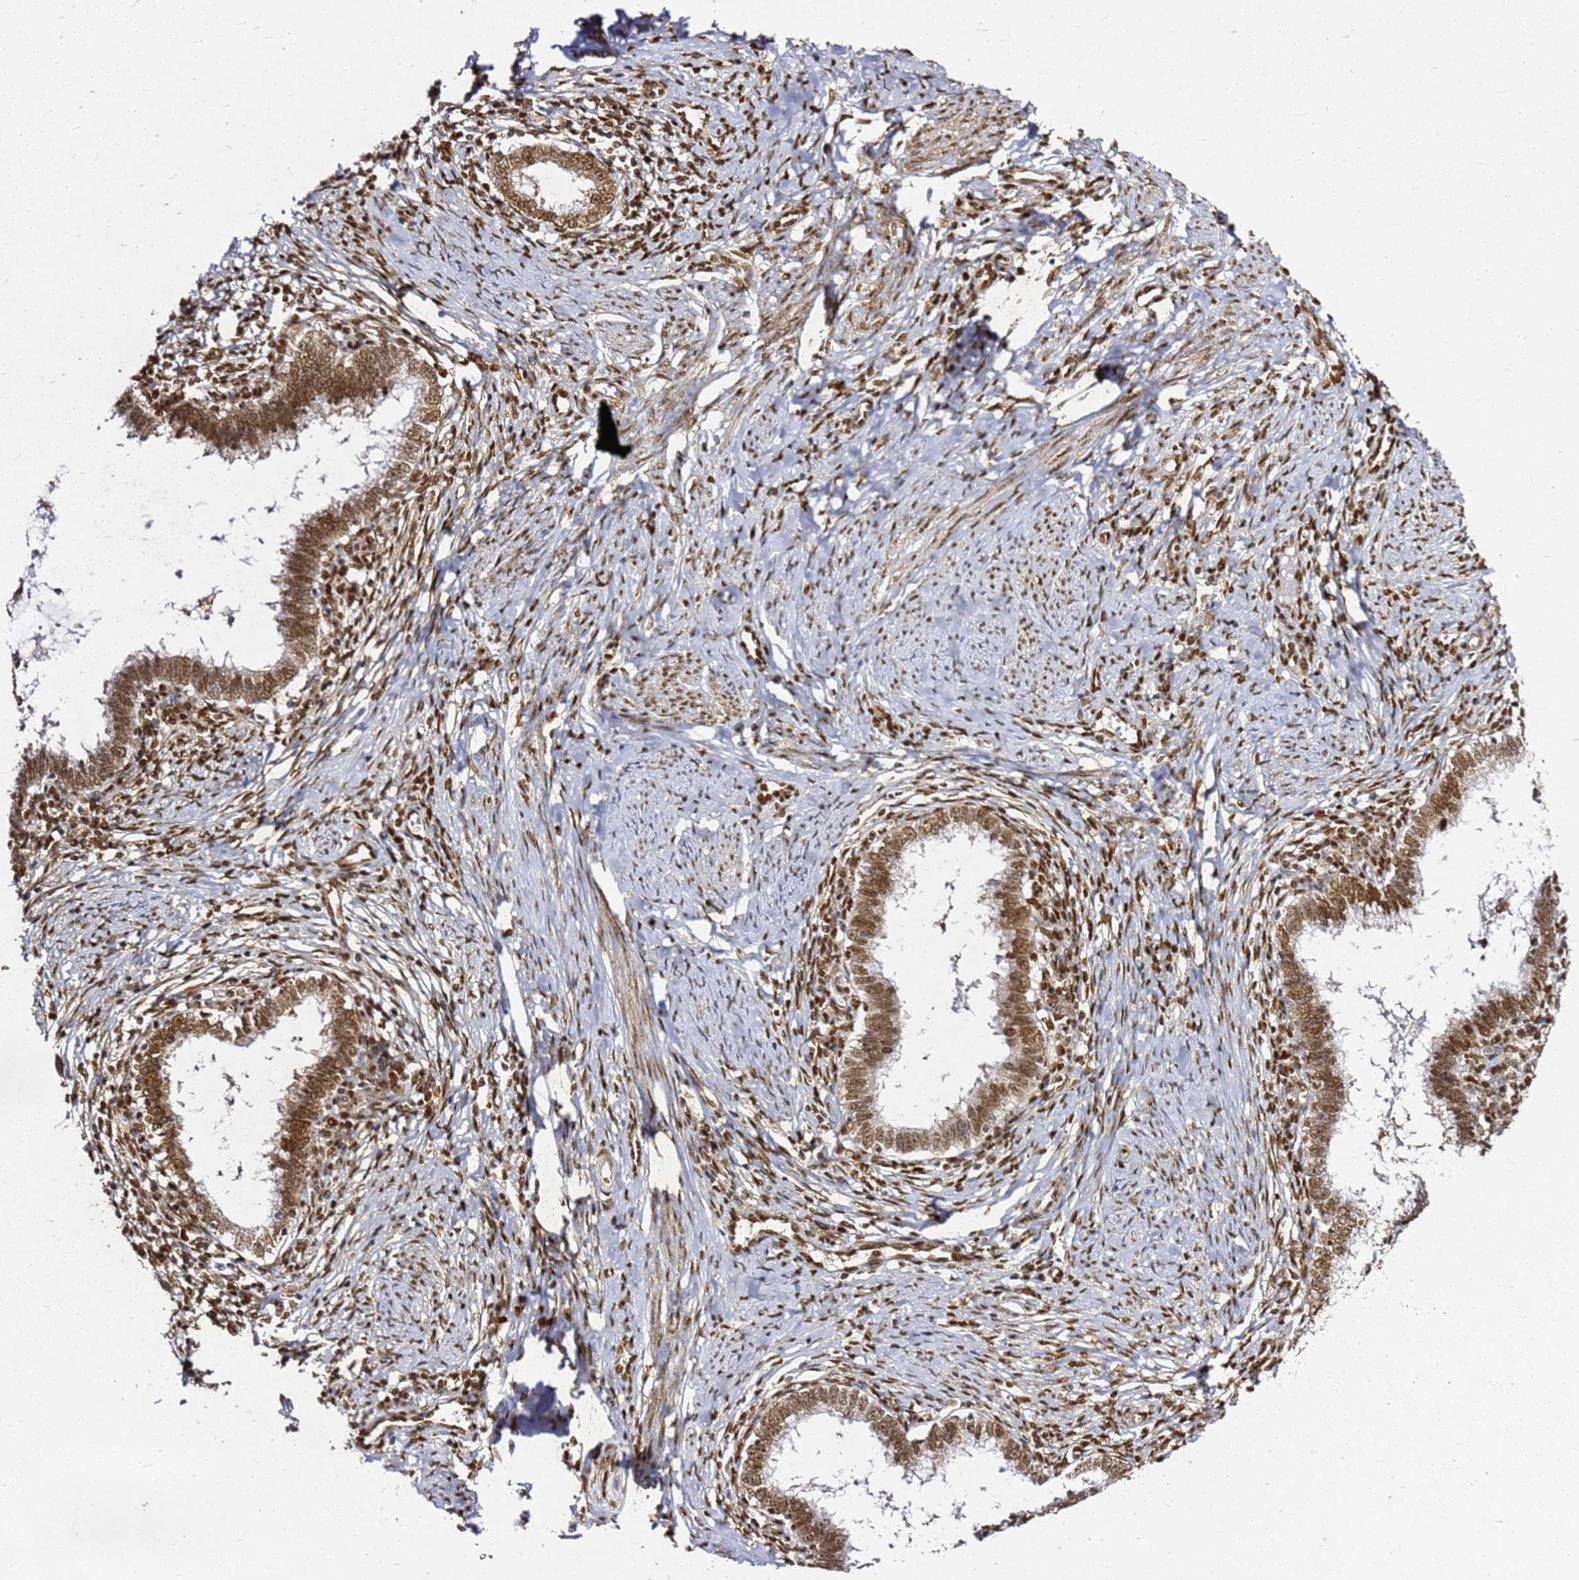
{"staining": {"intensity": "moderate", "quantity": ">75%", "location": "nuclear"}, "tissue": "cervical cancer", "cell_type": "Tumor cells", "image_type": "cancer", "snomed": [{"axis": "morphology", "description": "Adenocarcinoma, NOS"}, {"axis": "topography", "description": "Cervix"}], "caption": "Protein analysis of cervical cancer (adenocarcinoma) tissue exhibits moderate nuclear staining in about >75% of tumor cells. Using DAB (3,3'-diaminobenzidine) (brown) and hematoxylin (blue) stains, captured at high magnification using brightfield microscopy.", "gene": "APEX1", "patient": {"sex": "female", "age": 36}}